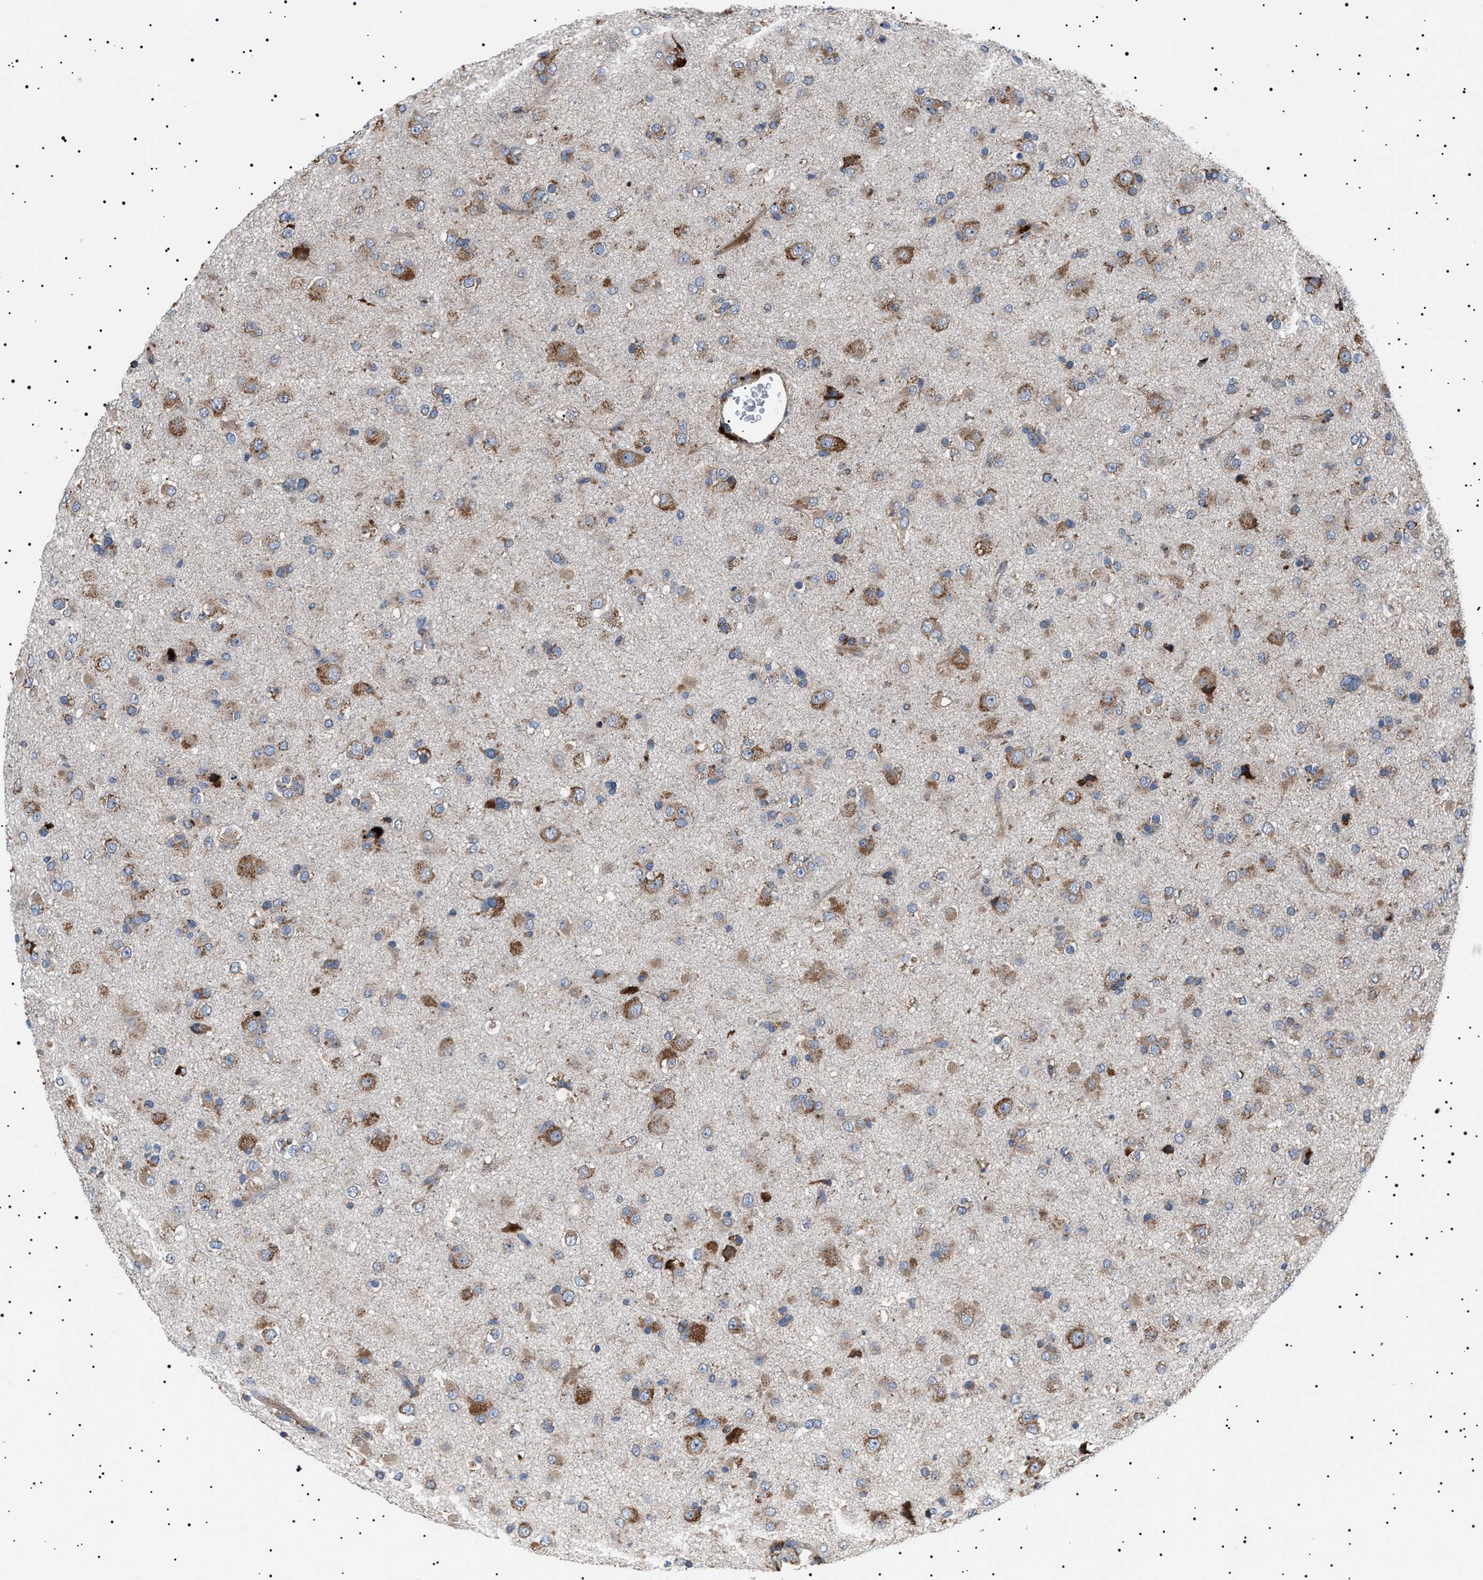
{"staining": {"intensity": "weak", "quantity": "25%-75%", "location": "cytoplasmic/membranous"}, "tissue": "glioma", "cell_type": "Tumor cells", "image_type": "cancer", "snomed": [{"axis": "morphology", "description": "Glioma, malignant, Low grade"}, {"axis": "topography", "description": "Brain"}], "caption": "A micrograph showing weak cytoplasmic/membranous staining in about 25%-75% of tumor cells in low-grade glioma (malignant), as visualized by brown immunohistochemical staining.", "gene": "TOP1MT", "patient": {"sex": "male", "age": 65}}